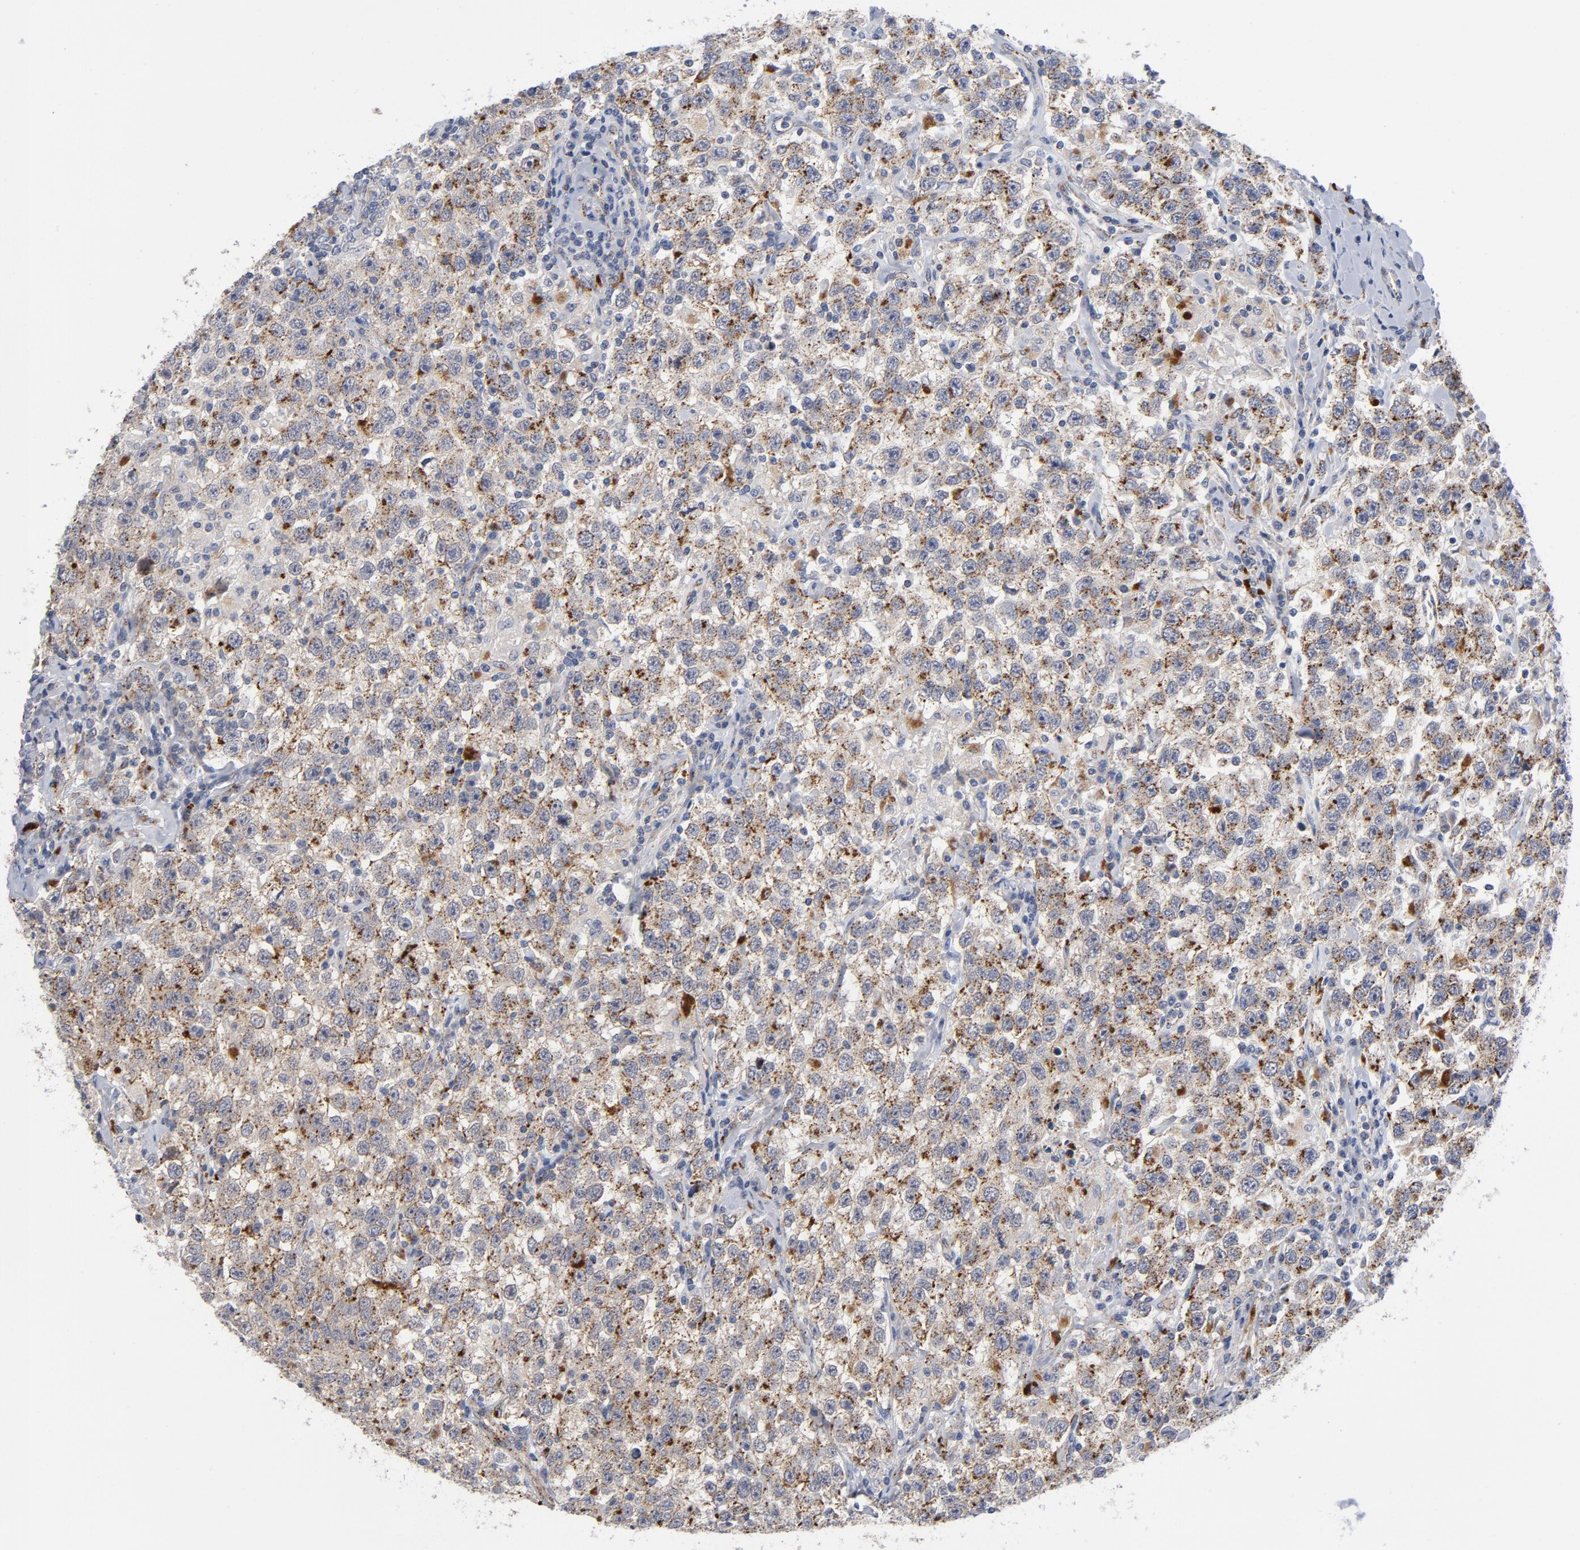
{"staining": {"intensity": "moderate", "quantity": ">75%", "location": "cytoplasmic/membranous"}, "tissue": "testis cancer", "cell_type": "Tumor cells", "image_type": "cancer", "snomed": [{"axis": "morphology", "description": "Seminoma, NOS"}, {"axis": "topography", "description": "Testis"}], "caption": "Immunohistochemical staining of seminoma (testis) displays medium levels of moderate cytoplasmic/membranous protein staining in about >75% of tumor cells.", "gene": "AKT2", "patient": {"sex": "male", "age": 41}}